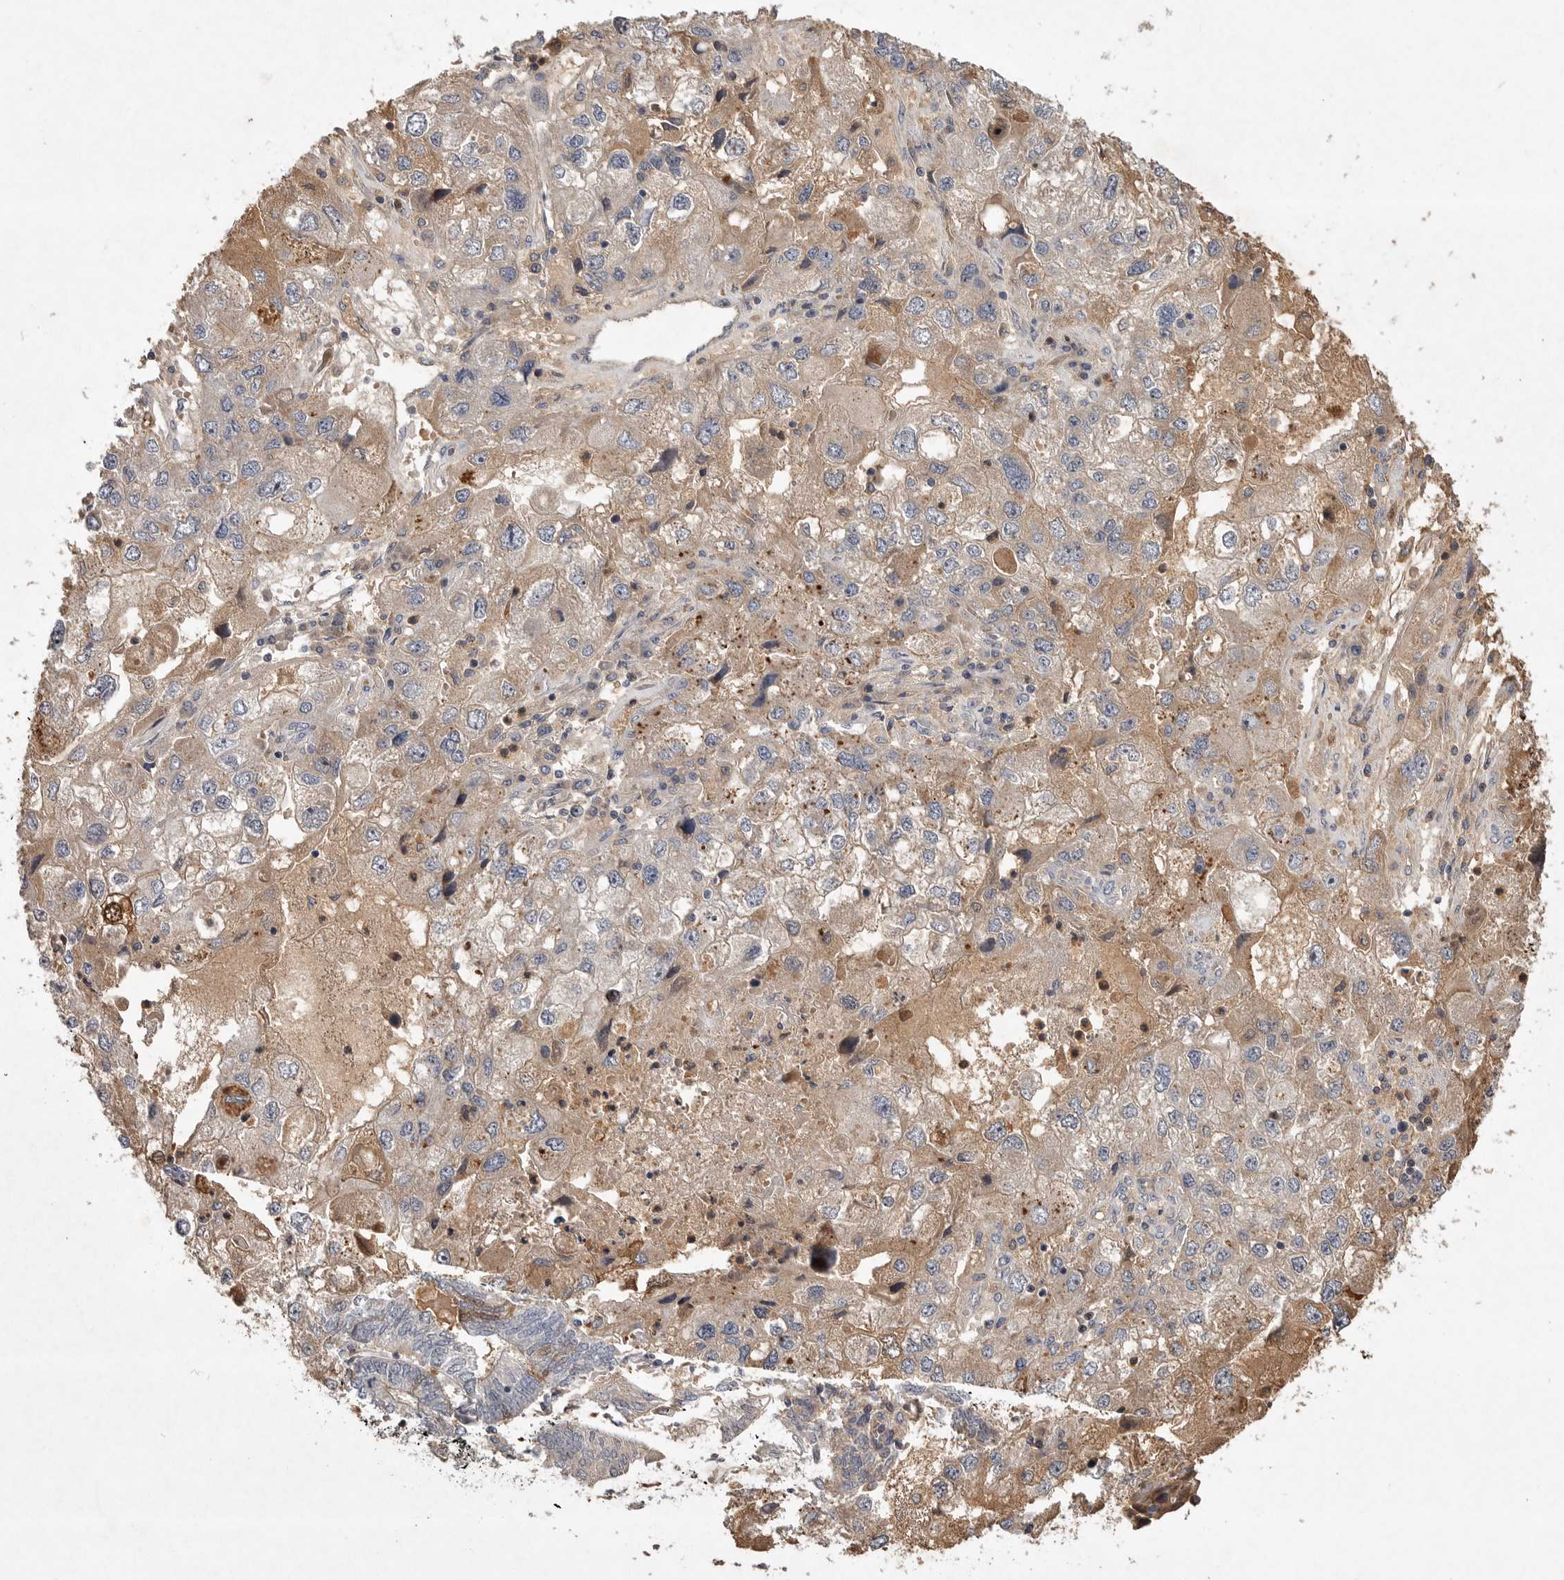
{"staining": {"intensity": "moderate", "quantity": "25%-75%", "location": "cytoplasmic/membranous"}, "tissue": "endometrial cancer", "cell_type": "Tumor cells", "image_type": "cancer", "snomed": [{"axis": "morphology", "description": "Adenocarcinoma, NOS"}, {"axis": "topography", "description": "Uterus"}], "caption": "Human adenocarcinoma (endometrial) stained with a protein marker displays moderate staining in tumor cells.", "gene": "VN1R4", "patient": {"sex": "female", "age": 77}}